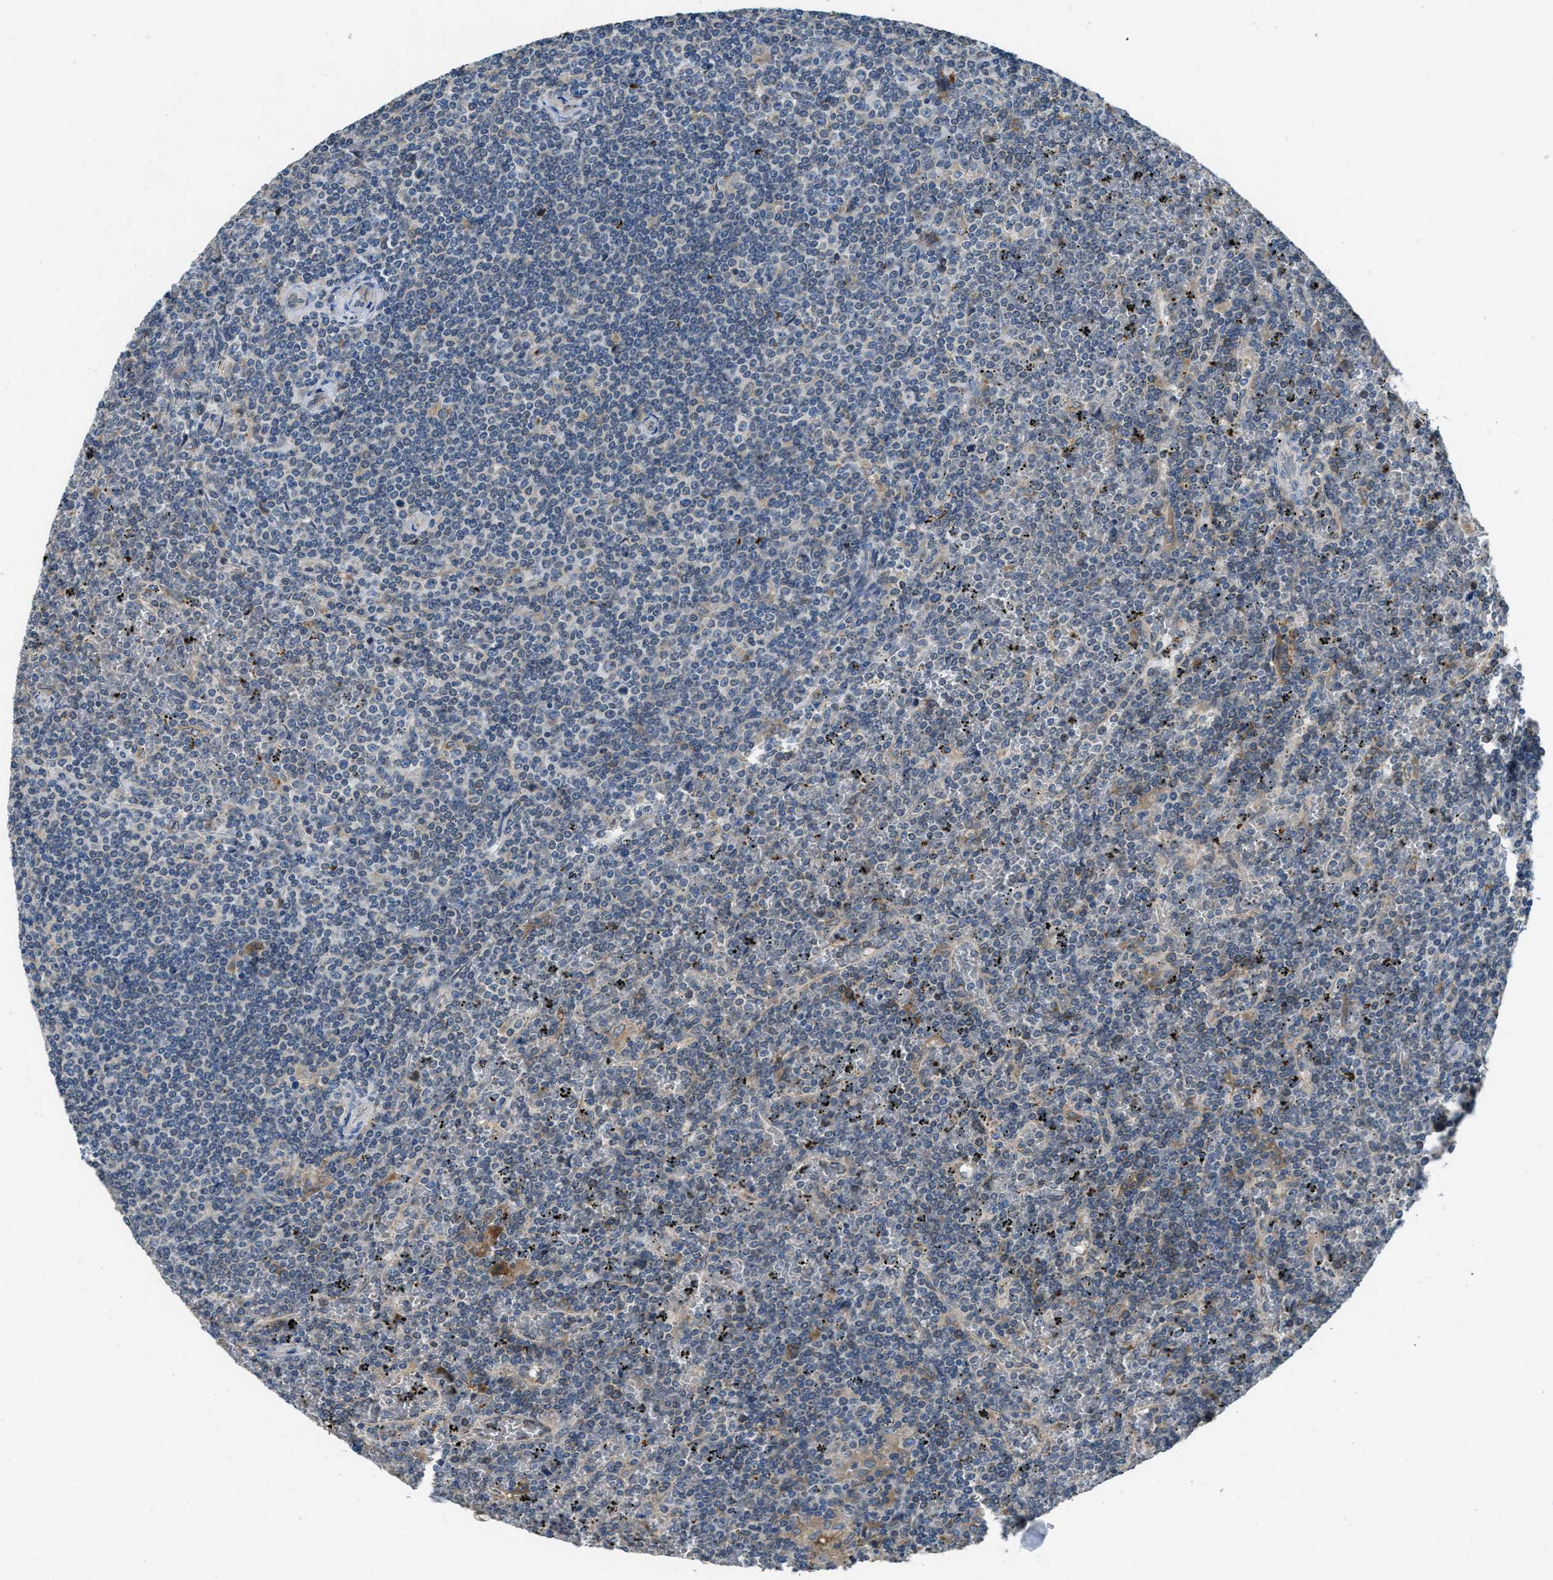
{"staining": {"intensity": "negative", "quantity": "none", "location": "none"}, "tissue": "lymphoma", "cell_type": "Tumor cells", "image_type": "cancer", "snomed": [{"axis": "morphology", "description": "Malignant lymphoma, non-Hodgkin's type, Low grade"}, {"axis": "topography", "description": "Spleen"}], "caption": "IHC micrograph of human lymphoma stained for a protein (brown), which exhibits no expression in tumor cells. (DAB (3,3'-diaminobenzidine) immunohistochemistry (IHC) visualized using brightfield microscopy, high magnification).", "gene": "MPDU1", "patient": {"sex": "female", "age": 19}}